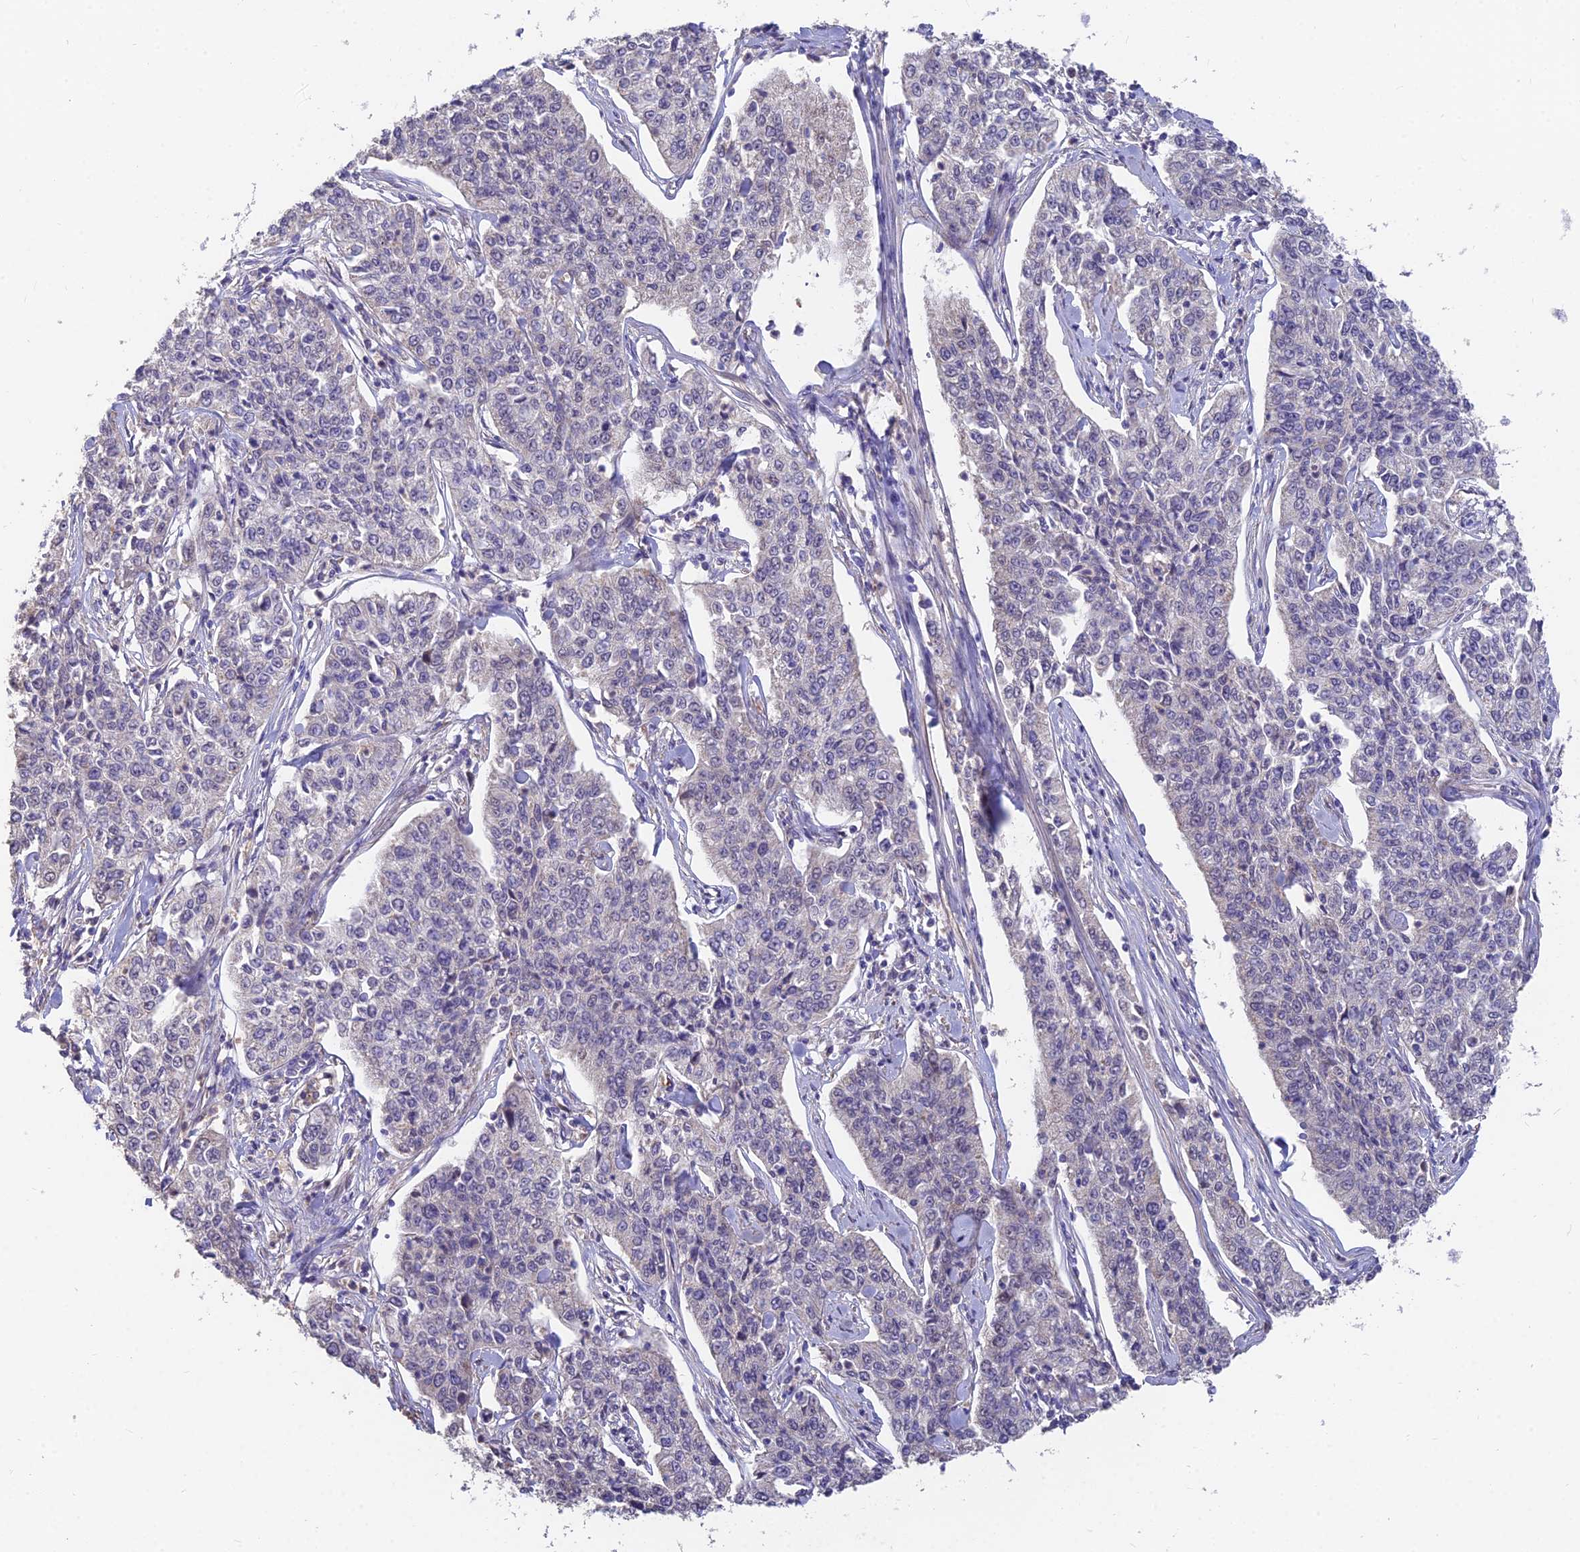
{"staining": {"intensity": "negative", "quantity": "none", "location": "none"}, "tissue": "cervical cancer", "cell_type": "Tumor cells", "image_type": "cancer", "snomed": [{"axis": "morphology", "description": "Squamous cell carcinoma, NOS"}, {"axis": "topography", "description": "Cervix"}], "caption": "This is a image of immunohistochemistry staining of squamous cell carcinoma (cervical), which shows no expression in tumor cells.", "gene": "IFT22", "patient": {"sex": "female", "age": 35}}